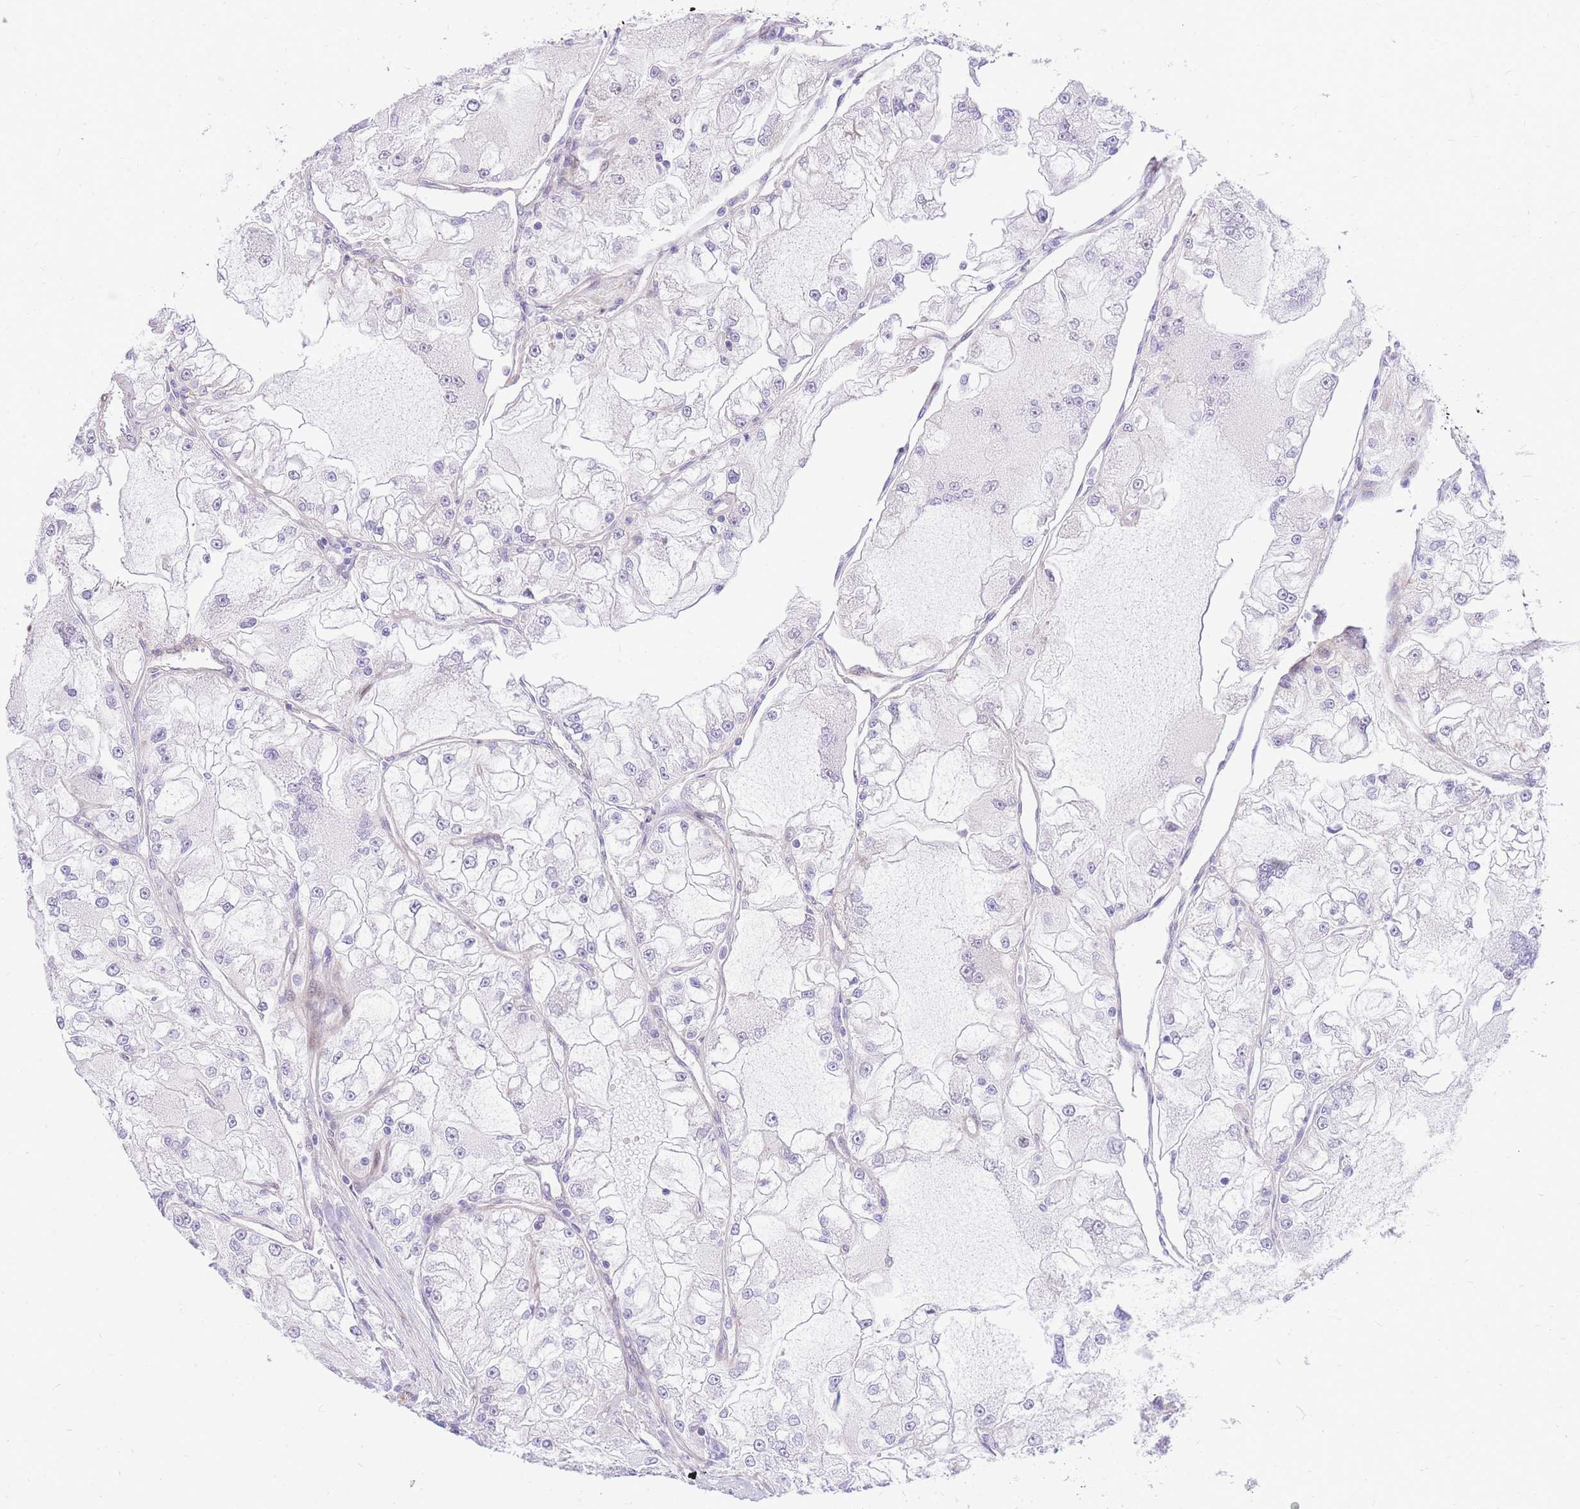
{"staining": {"intensity": "negative", "quantity": "none", "location": "none"}, "tissue": "renal cancer", "cell_type": "Tumor cells", "image_type": "cancer", "snomed": [{"axis": "morphology", "description": "Adenocarcinoma, NOS"}, {"axis": "topography", "description": "Kidney"}], "caption": "High power microscopy micrograph of an IHC histopathology image of adenocarcinoma (renal), revealing no significant positivity in tumor cells.", "gene": "S100PBP", "patient": {"sex": "female", "age": 72}}